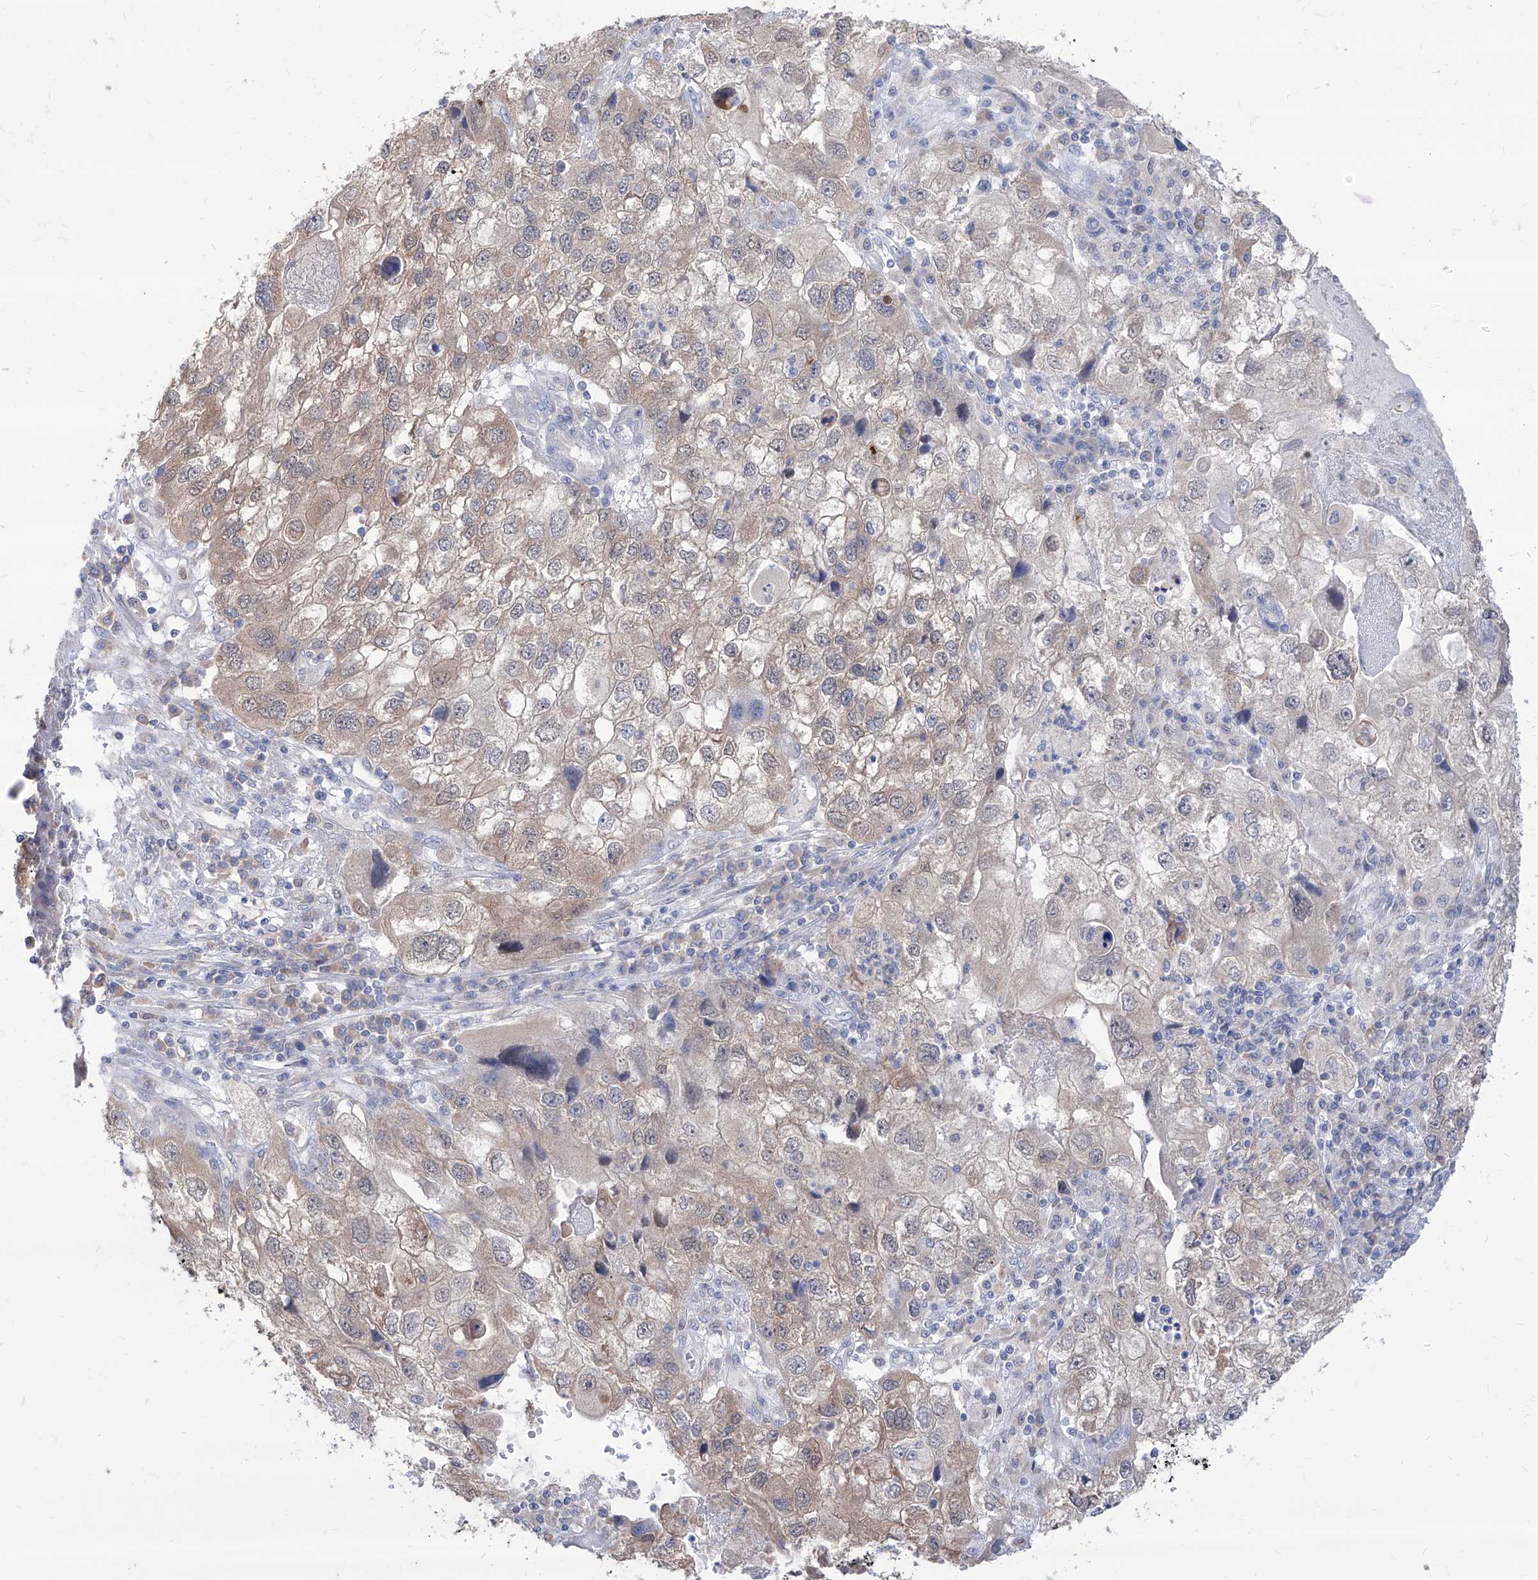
{"staining": {"intensity": "weak", "quantity": "25%-75%", "location": "cytoplasmic/membranous"}, "tissue": "endometrial cancer", "cell_type": "Tumor cells", "image_type": "cancer", "snomed": [{"axis": "morphology", "description": "Adenocarcinoma, NOS"}, {"axis": "topography", "description": "Endometrium"}], "caption": "Immunohistochemical staining of human adenocarcinoma (endometrial) shows weak cytoplasmic/membranous protein staining in approximately 25%-75% of tumor cells.", "gene": "BROX", "patient": {"sex": "female", "age": 49}}